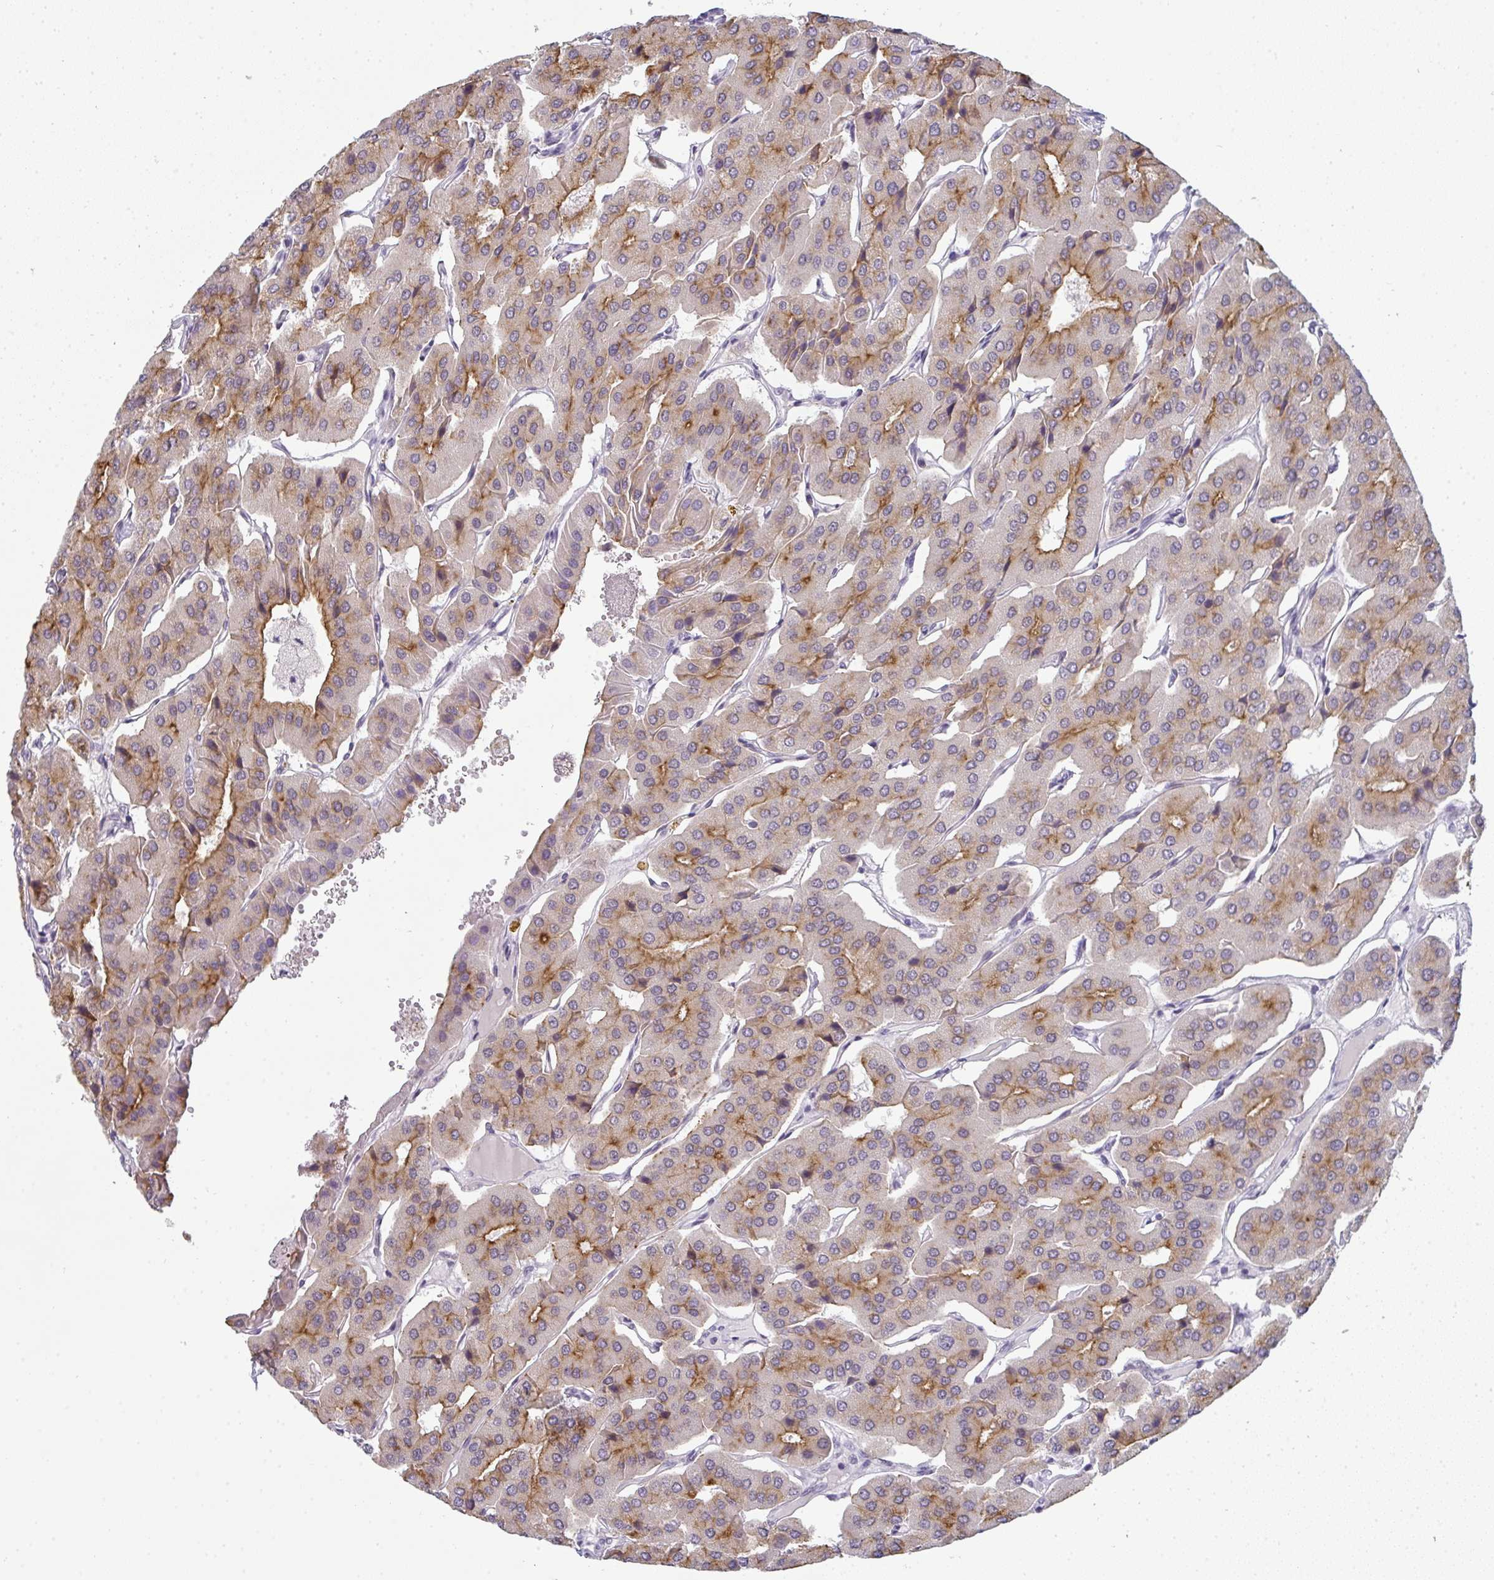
{"staining": {"intensity": "moderate", "quantity": "25%-75%", "location": "cytoplasmic/membranous"}, "tissue": "parathyroid gland", "cell_type": "Glandular cells", "image_type": "normal", "snomed": [{"axis": "morphology", "description": "Normal tissue, NOS"}, {"axis": "morphology", "description": "Adenoma, NOS"}, {"axis": "topography", "description": "Parathyroid gland"}], "caption": "Brown immunohistochemical staining in unremarkable parathyroid gland displays moderate cytoplasmic/membranous staining in about 25%-75% of glandular cells.", "gene": "TEX33", "patient": {"sex": "female", "age": 86}}